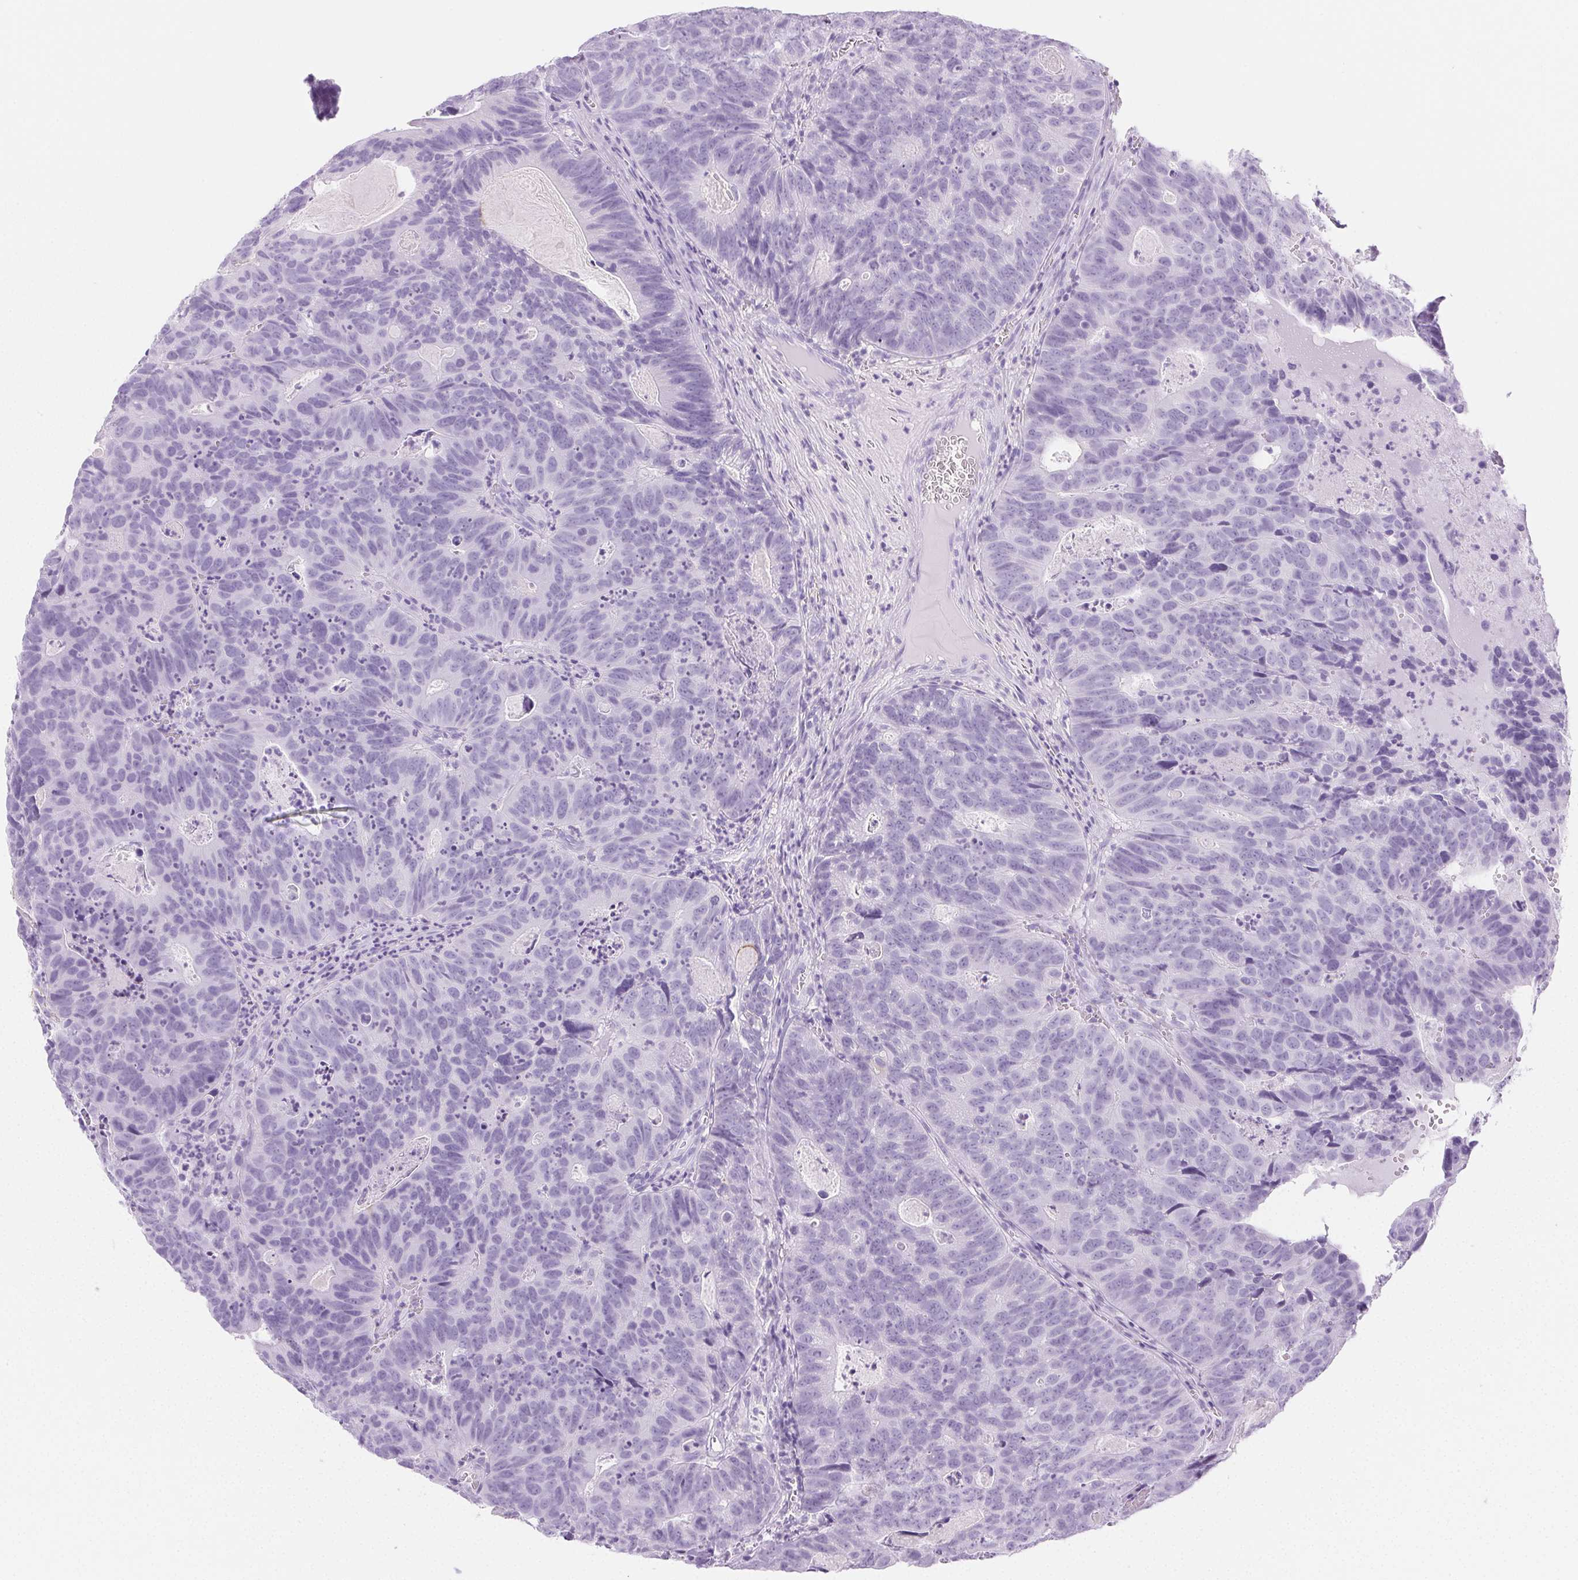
{"staining": {"intensity": "negative", "quantity": "none", "location": "none"}, "tissue": "head and neck cancer", "cell_type": "Tumor cells", "image_type": "cancer", "snomed": [{"axis": "morphology", "description": "Adenocarcinoma, NOS"}, {"axis": "topography", "description": "Head-Neck"}], "caption": "This is an immunohistochemistry micrograph of human adenocarcinoma (head and neck). There is no expression in tumor cells.", "gene": "PI3", "patient": {"sex": "male", "age": 62}}